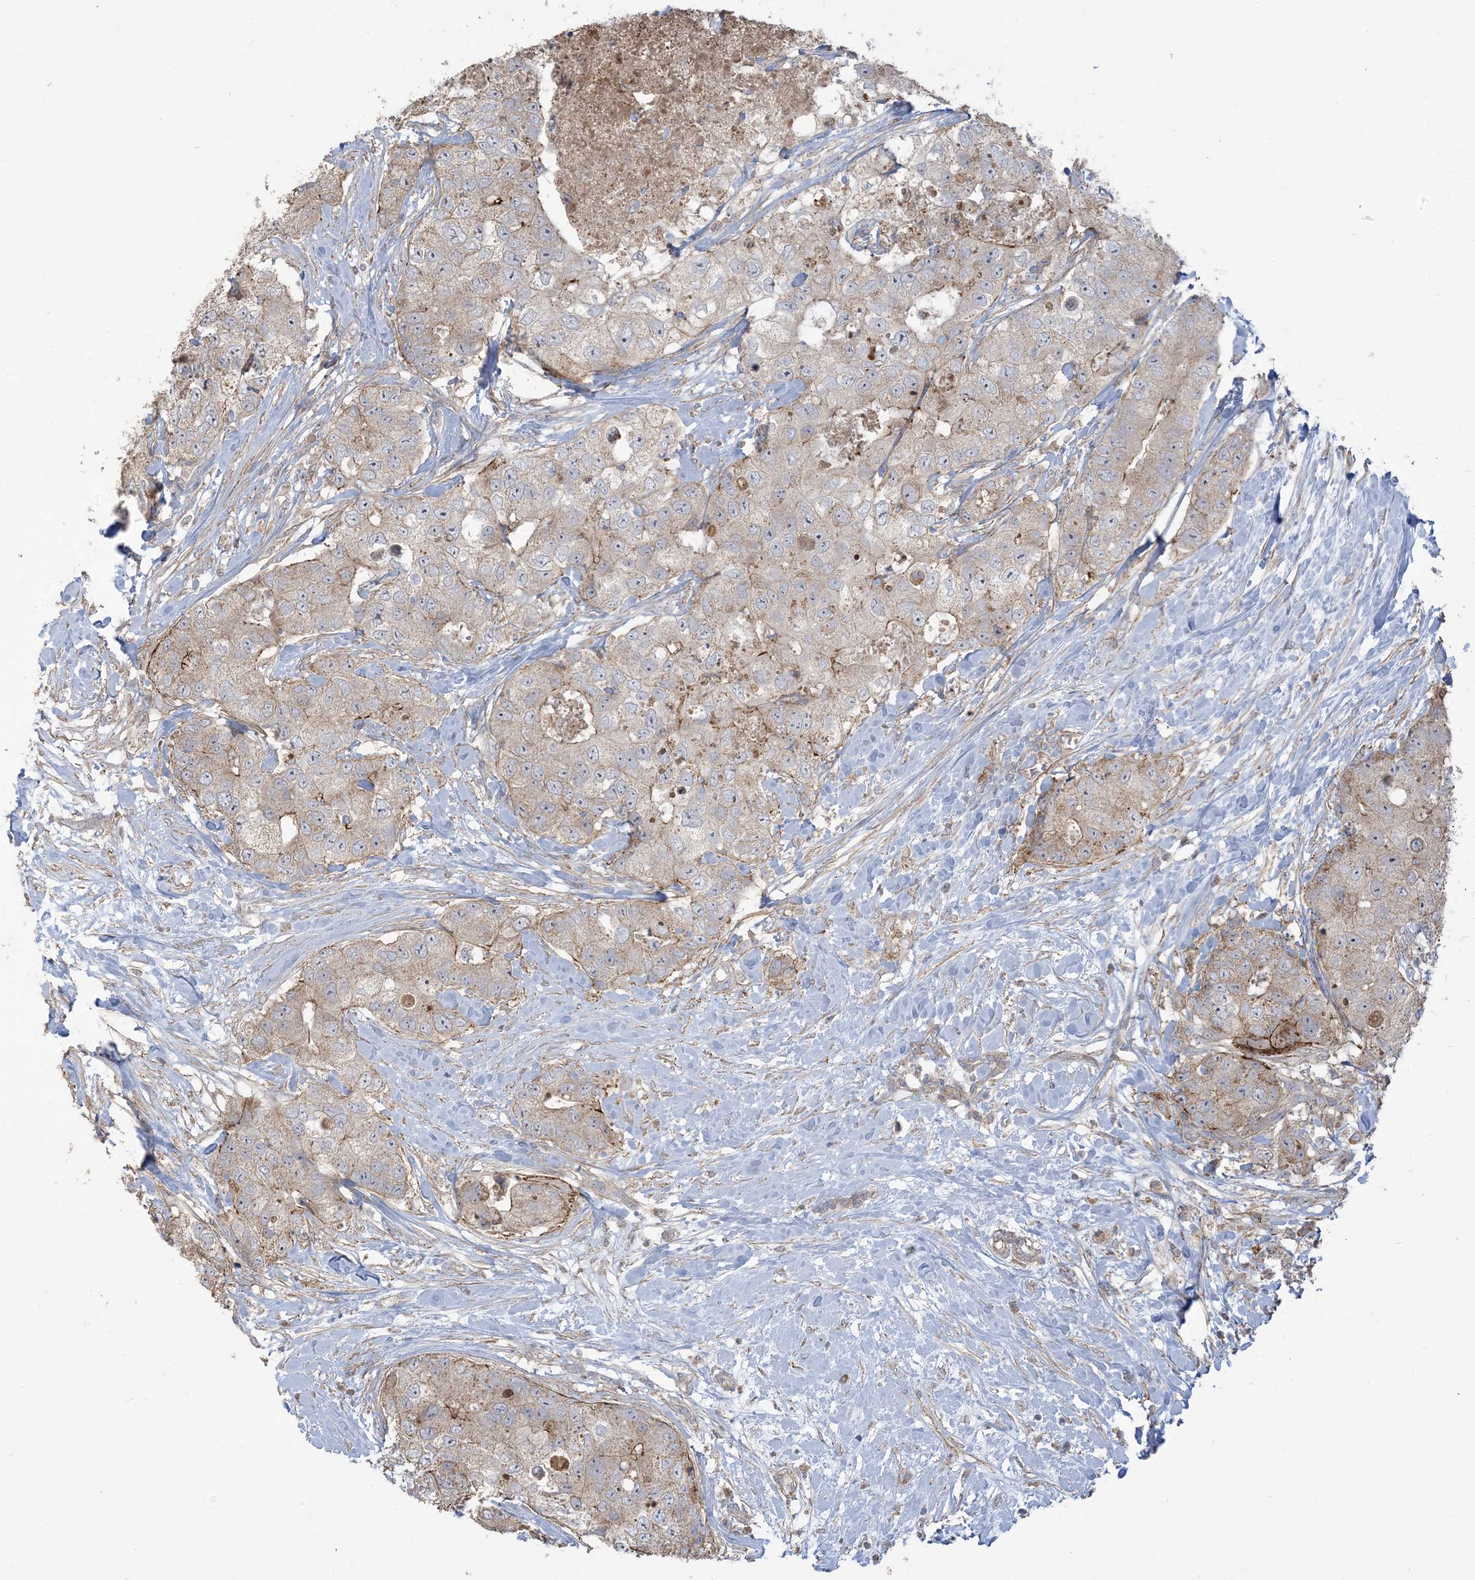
{"staining": {"intensity": "weak", "quantity": "<25%", "location": "cytoplasmic/membranous"}, "tissue": "breast cancer", "cell_type": "Tumor cells", "image_type": "cancer", "snomed": [{"axis": "morphology", "description": "Duct carcinoma"}, {"axis": "topography", "description": "Breast"}], "caption": "The IHC micrograph has no significant expression in tumor cells of breast intraductal carcinoma tissue. Brightfield microscopy of immunohistochemistry (IHC) stained with DAB (brown) and hematoxylin (blue), captured at high magnification.", "gene": "KLHL18", "patient": {"sex": "female", "age": 62}}